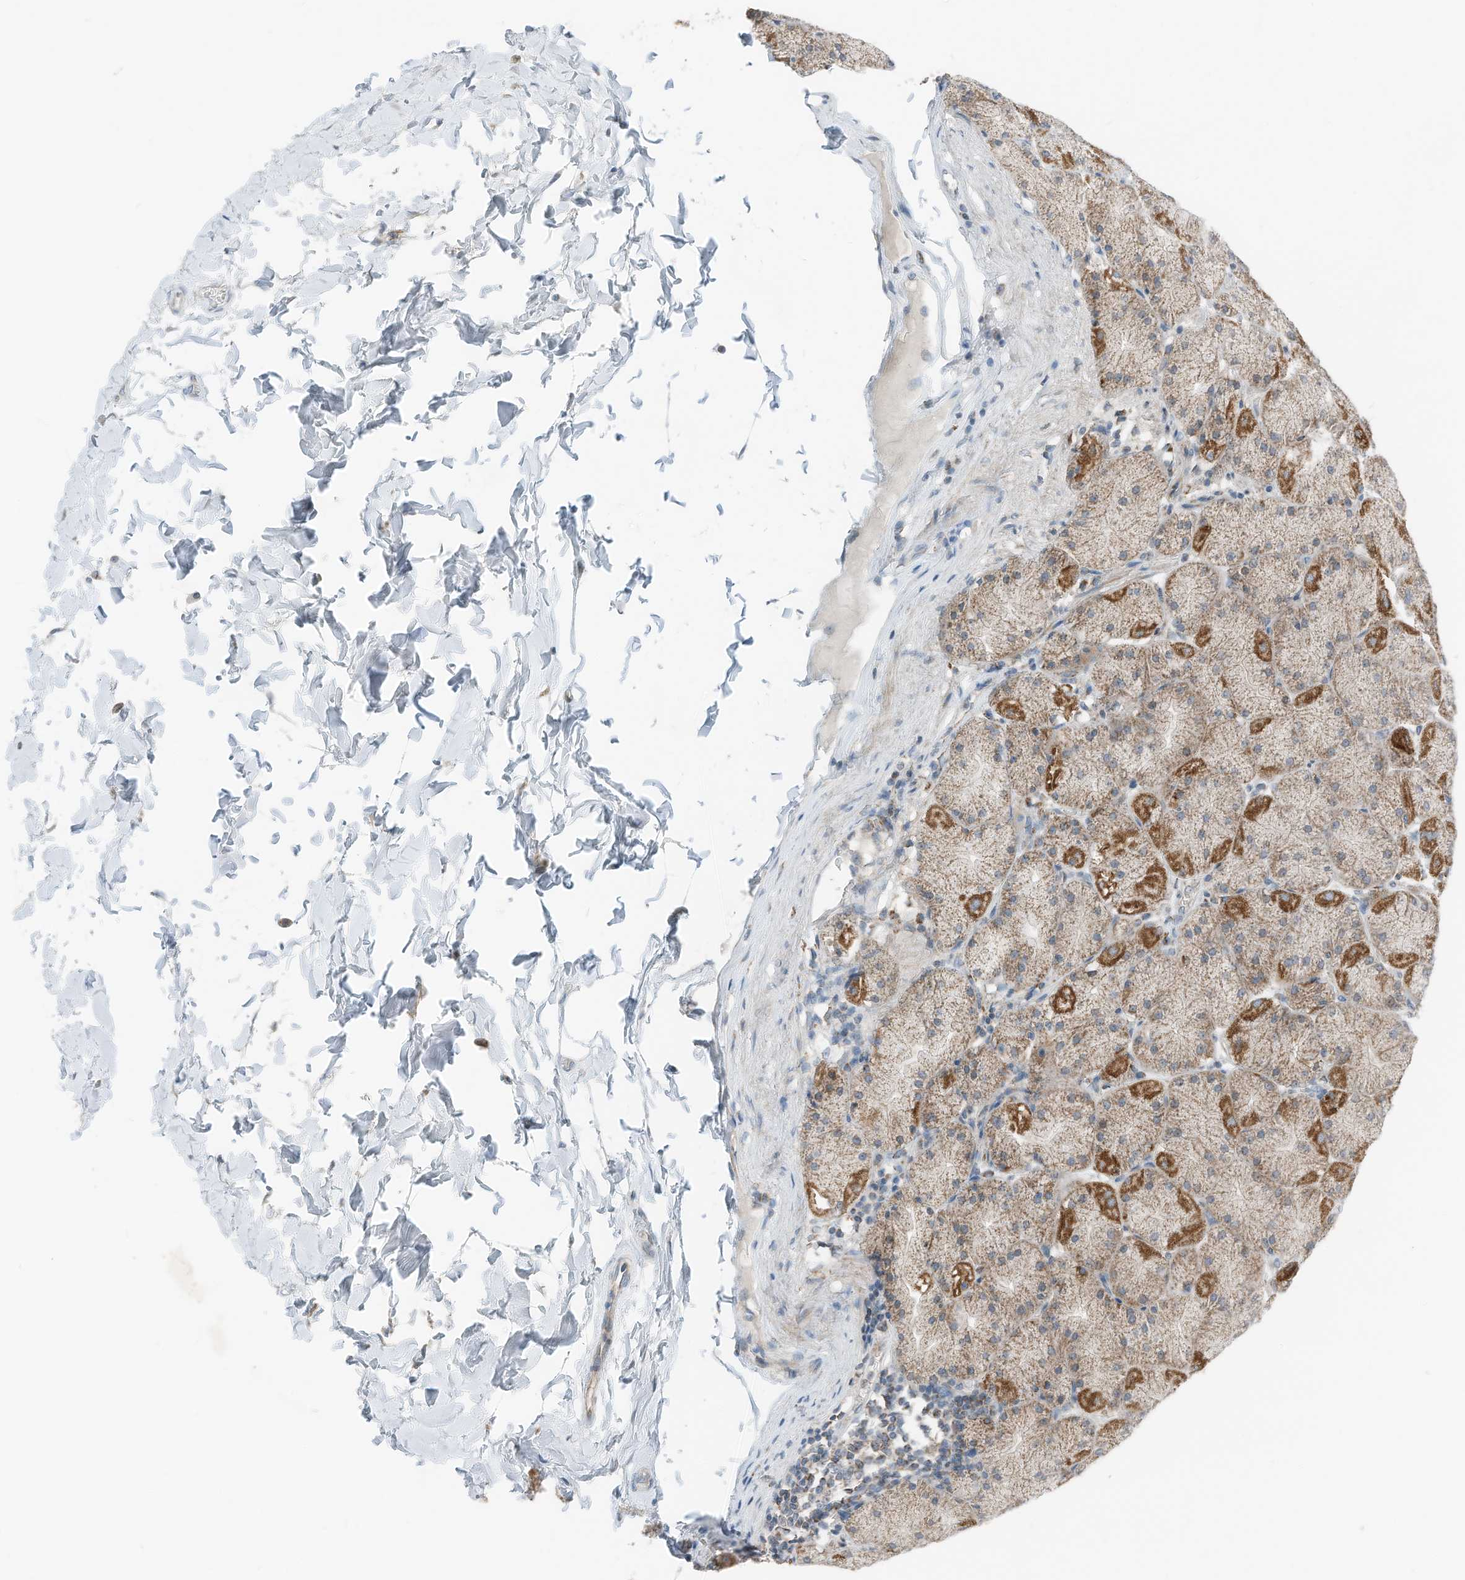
{"staining": {"intensity": "strong", "quantity": "25%-75%", "location": "cytoplasmic/membranous"}, "tissue": "stomach", "cell_type": "Glandular cells", "image_type": "normal", "snomed": [{"axis": "morphology", "description": "Normal tissue, NOS"}, {"axis": "topography", "description": "Stomach, upper"}], "caption": "Stomach stained with DAB immunohistochemistry demonstrates high levels of strong cytoplasmic/membranous positivity in about 25%-75% of glandular cells.", "gene": "RMND1", "patient": {"sex": "female", "age": 56}}